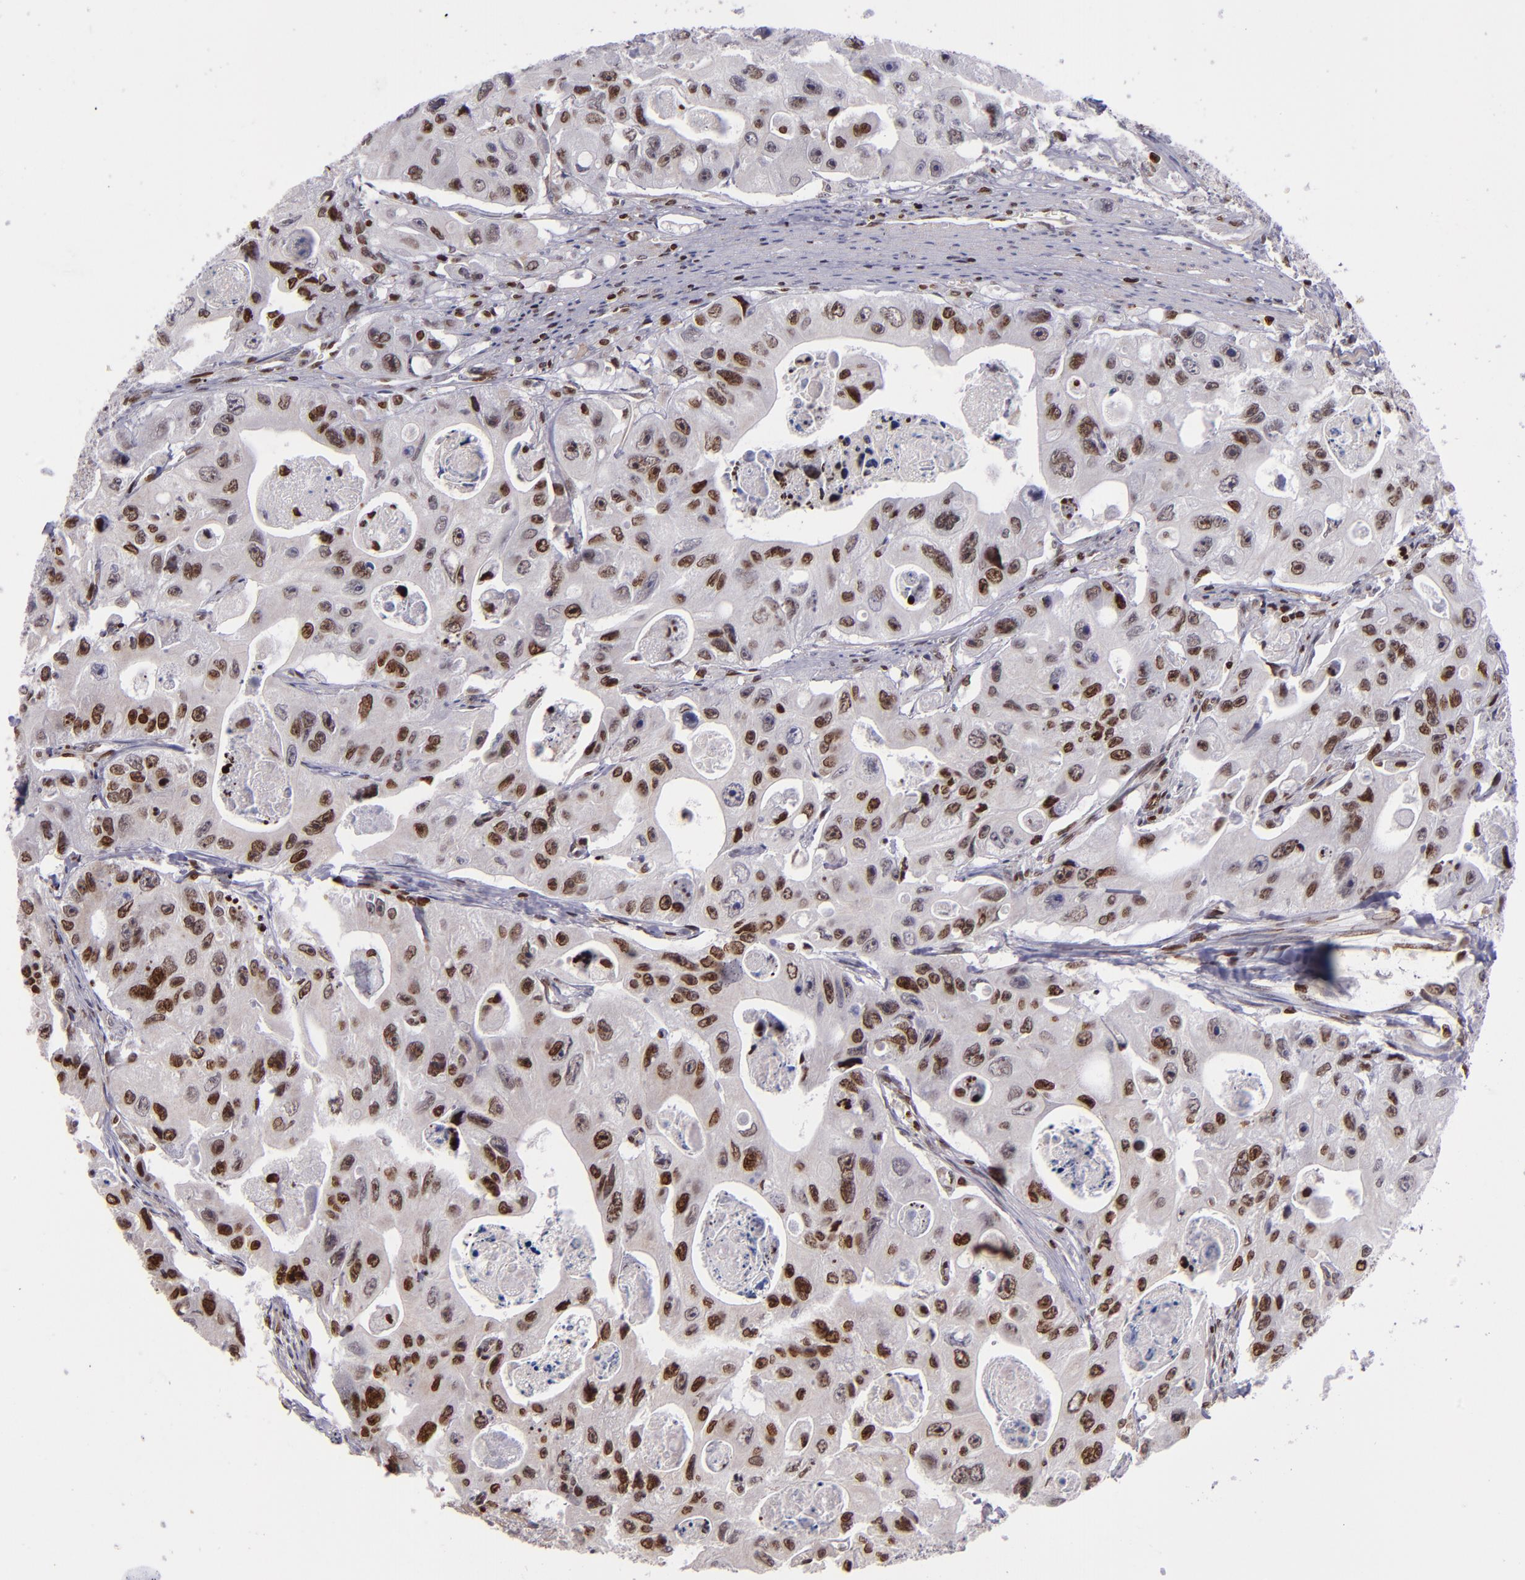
{"staining": {"intensity": "moderate", "quantity": ">75%", "location": "nuclear"}, "tissue": "colorectal cancer", "cell_type": "Tumor cells", "image_type": "cancer", "snomed": [{"axis": "morphology", "description": "Adenocarcinoma, NOS"}, {"axis": "topography", "description": "Colon"}], "caption": "This image exhibits immunohistochemistry staining of adenocarcinoma (colorectal), with medium moderate nuclear staining in about >75% of tumor cells.", "gene": "CDKL5", "patient": {"sex": "female", "age": 46}}